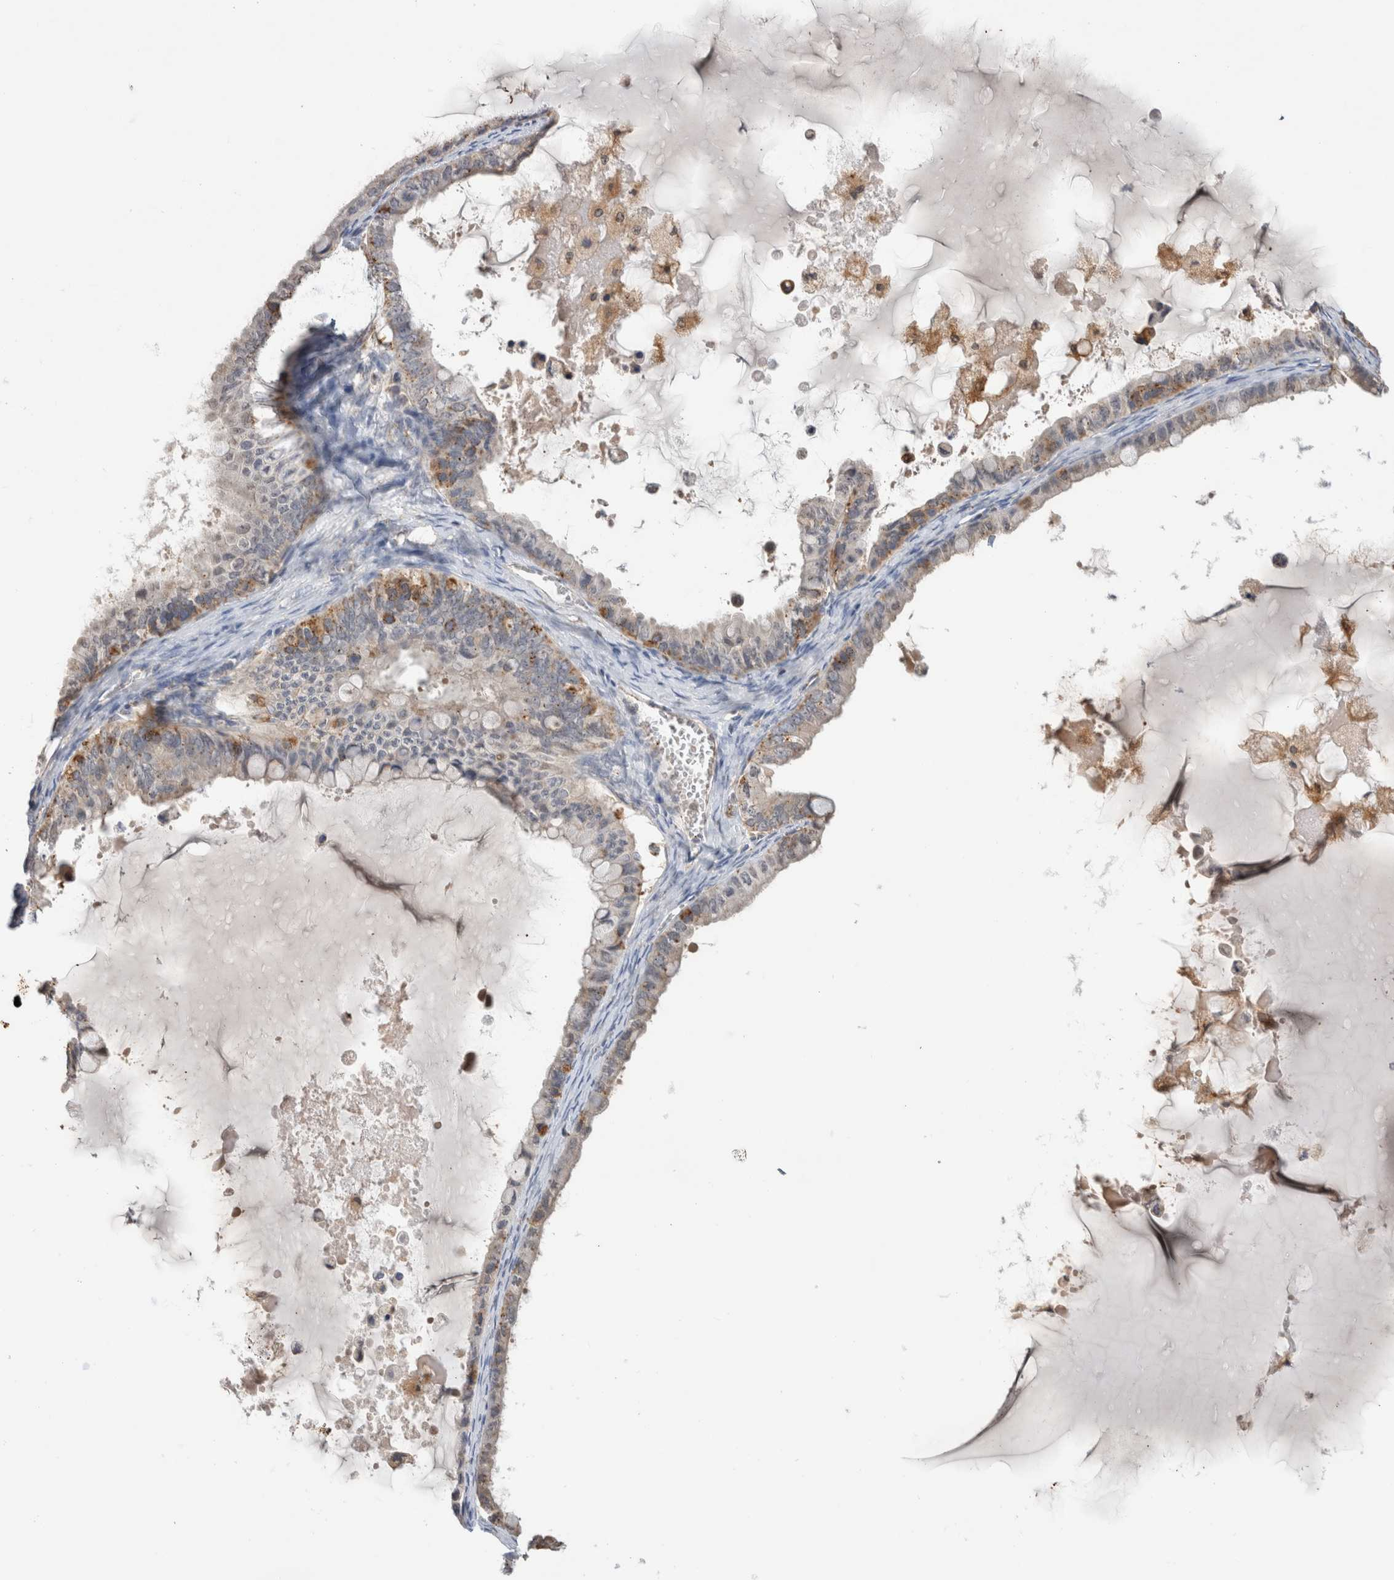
{"staining": {"intensity": "moderate", "quantity": "<25%", "location": "cytoplasmic/membranous"}, "tissue": "ovarian cancer", "cell_type": "Tumor cells", "image_type": "cancer", "snomed": [{"axis": "morphology", "description": "Cystadenocarcinoma, mucinous, NOS"}, {"axis": "topography", "description": "Ovary"}], "caption": "Protein expression analysis of human ovarian cancer reveals moderate cytoplasmic/membranous positivity in about <25% of tumor cells.", "gene": "GNS", "patient": {"sex": "female", "age": 80}}